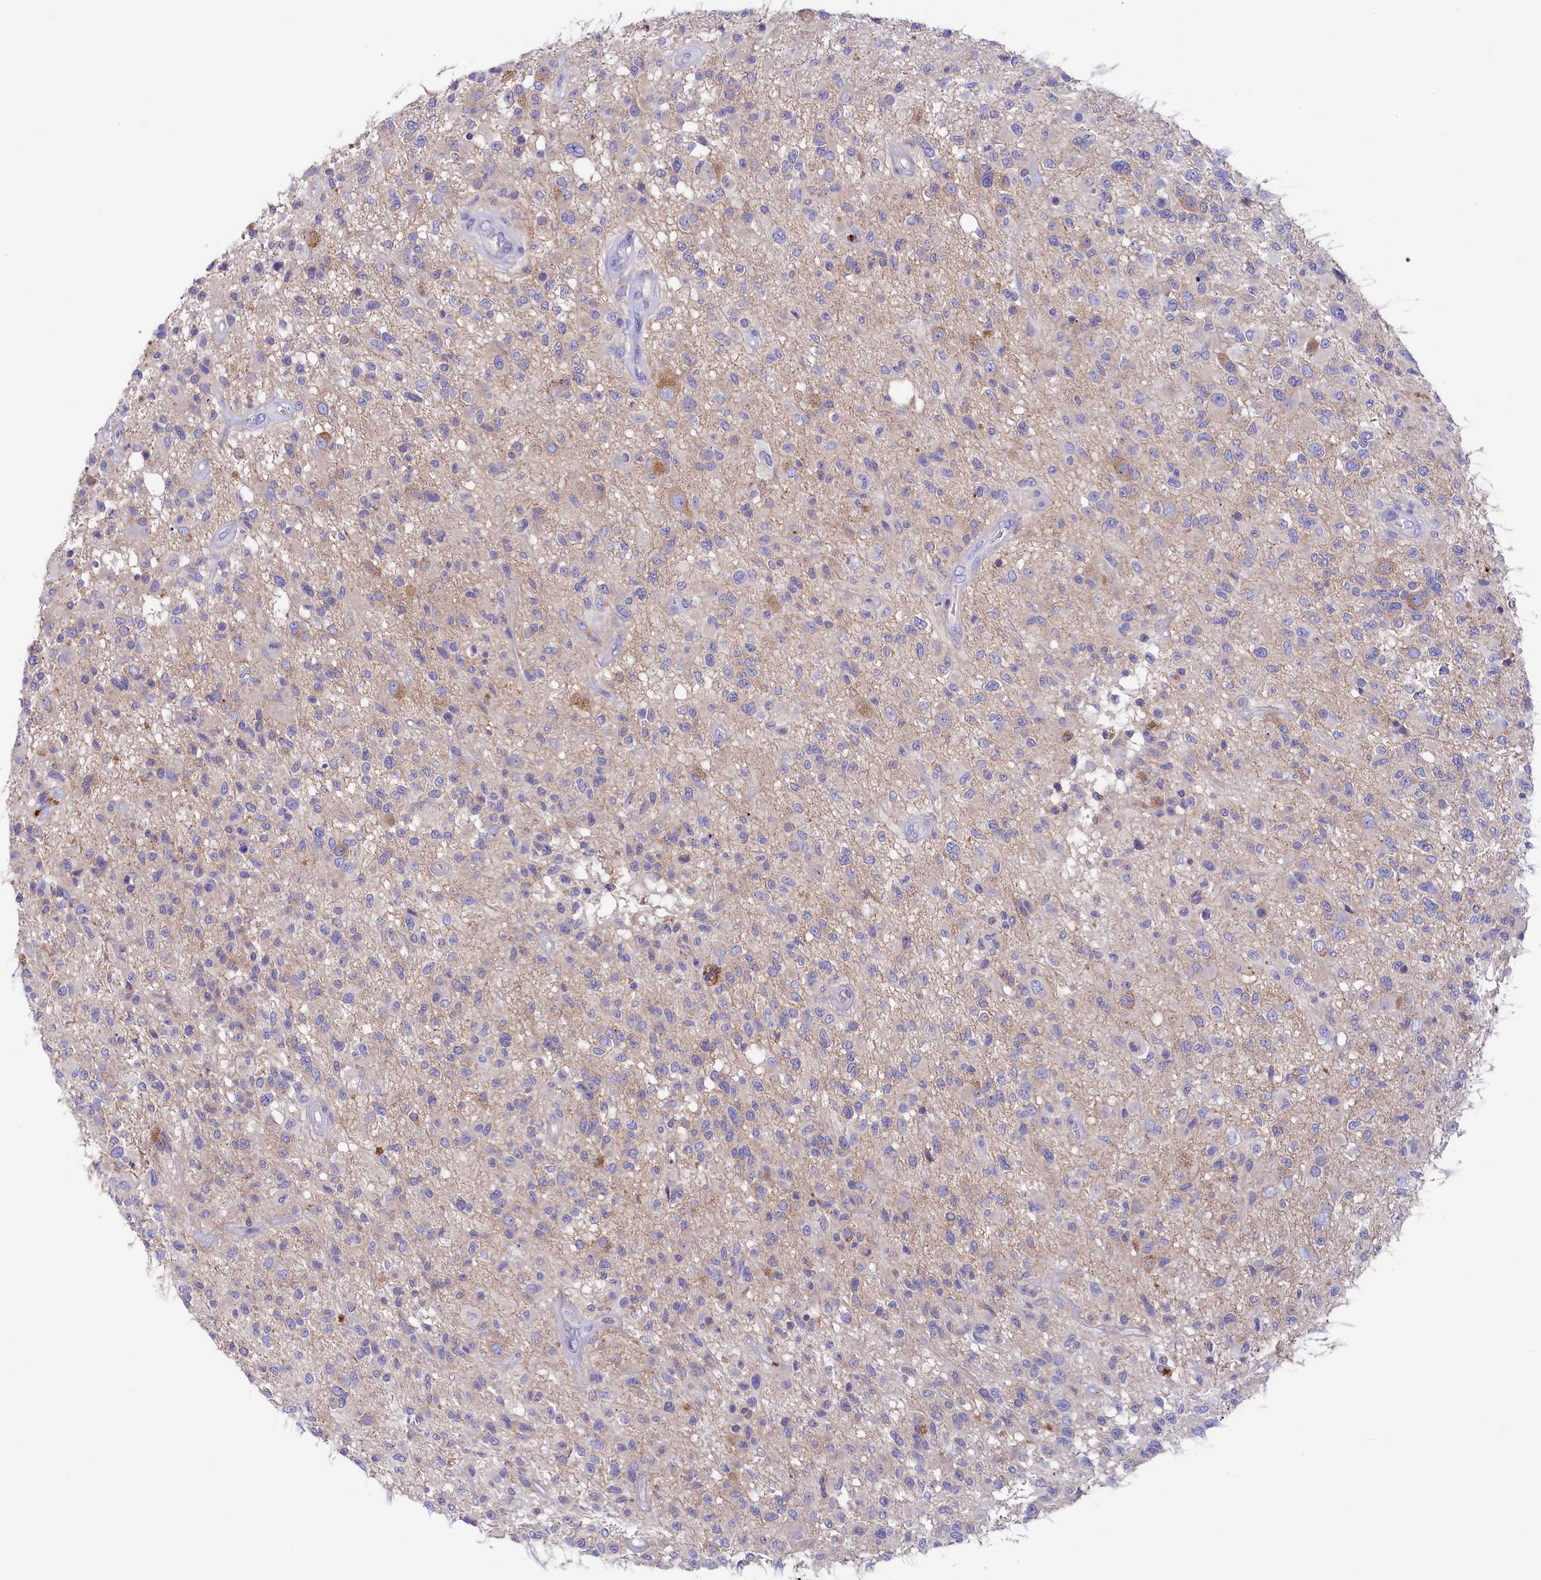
{"staining": {"intensity": "negative", "quantity": "none", "location": "none"}, "tissue": "glioma", "cell_type": "Tumor cells", "image_type": "cancer", "snomed": [{"axis": "morphology", "description": "Glioma, malignant, High grade"}, {"axis": "morphology", "description": "Glioblastoma, NOS"}, {"axis": "topography", "description": "Brain"}], "caption": "An image of glioma stained for a protein exhibits no brown staining in tumor cells. (DAB (3,3'-diaminobenzidine) immunohistochemistry (IHC), high magnification).", "gene": "VPS26B", "patient": {"sex": "male", "age": 60}}